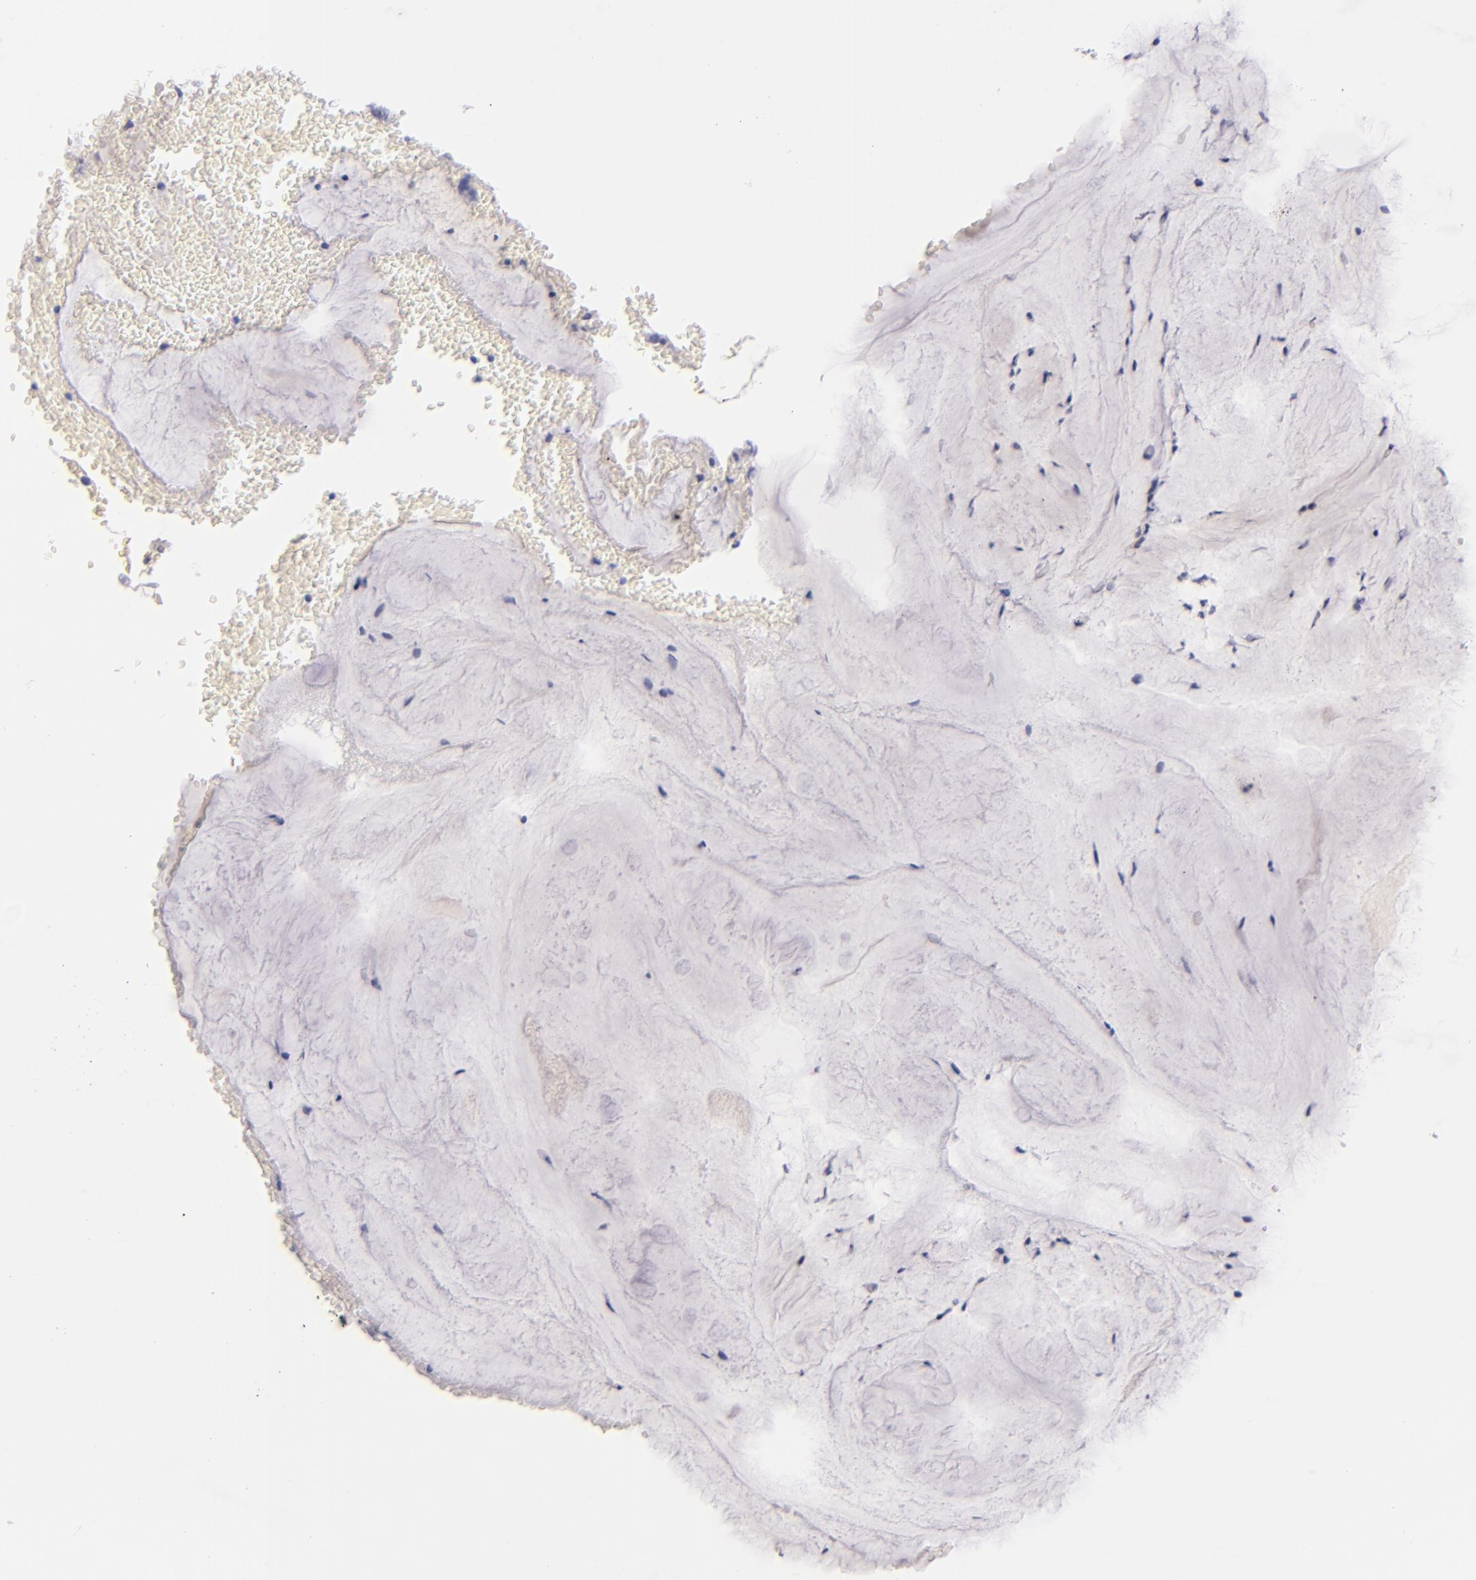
{"staining": {"intensity": "negative", "quantity": "none", "location": "none"}, "tissue": "bronchus", "cell_type": "Respiratory epithelial cells", "image_type": "normal", "snomed": [{"axis": "morphology", "description": "Normal tissue, NOS"}, {"axis": "topography", "description": "Lymph node of abdomen"}, {"axis": "topography", "description": "Lymph node of pelvis"}], "caption": "Immunohistochemical staining of normal human bronchus reveals no significant staining in respiratory epithelial cells.", "gene": "F13A1", "patient": {"sex": "female", "age": 65}}